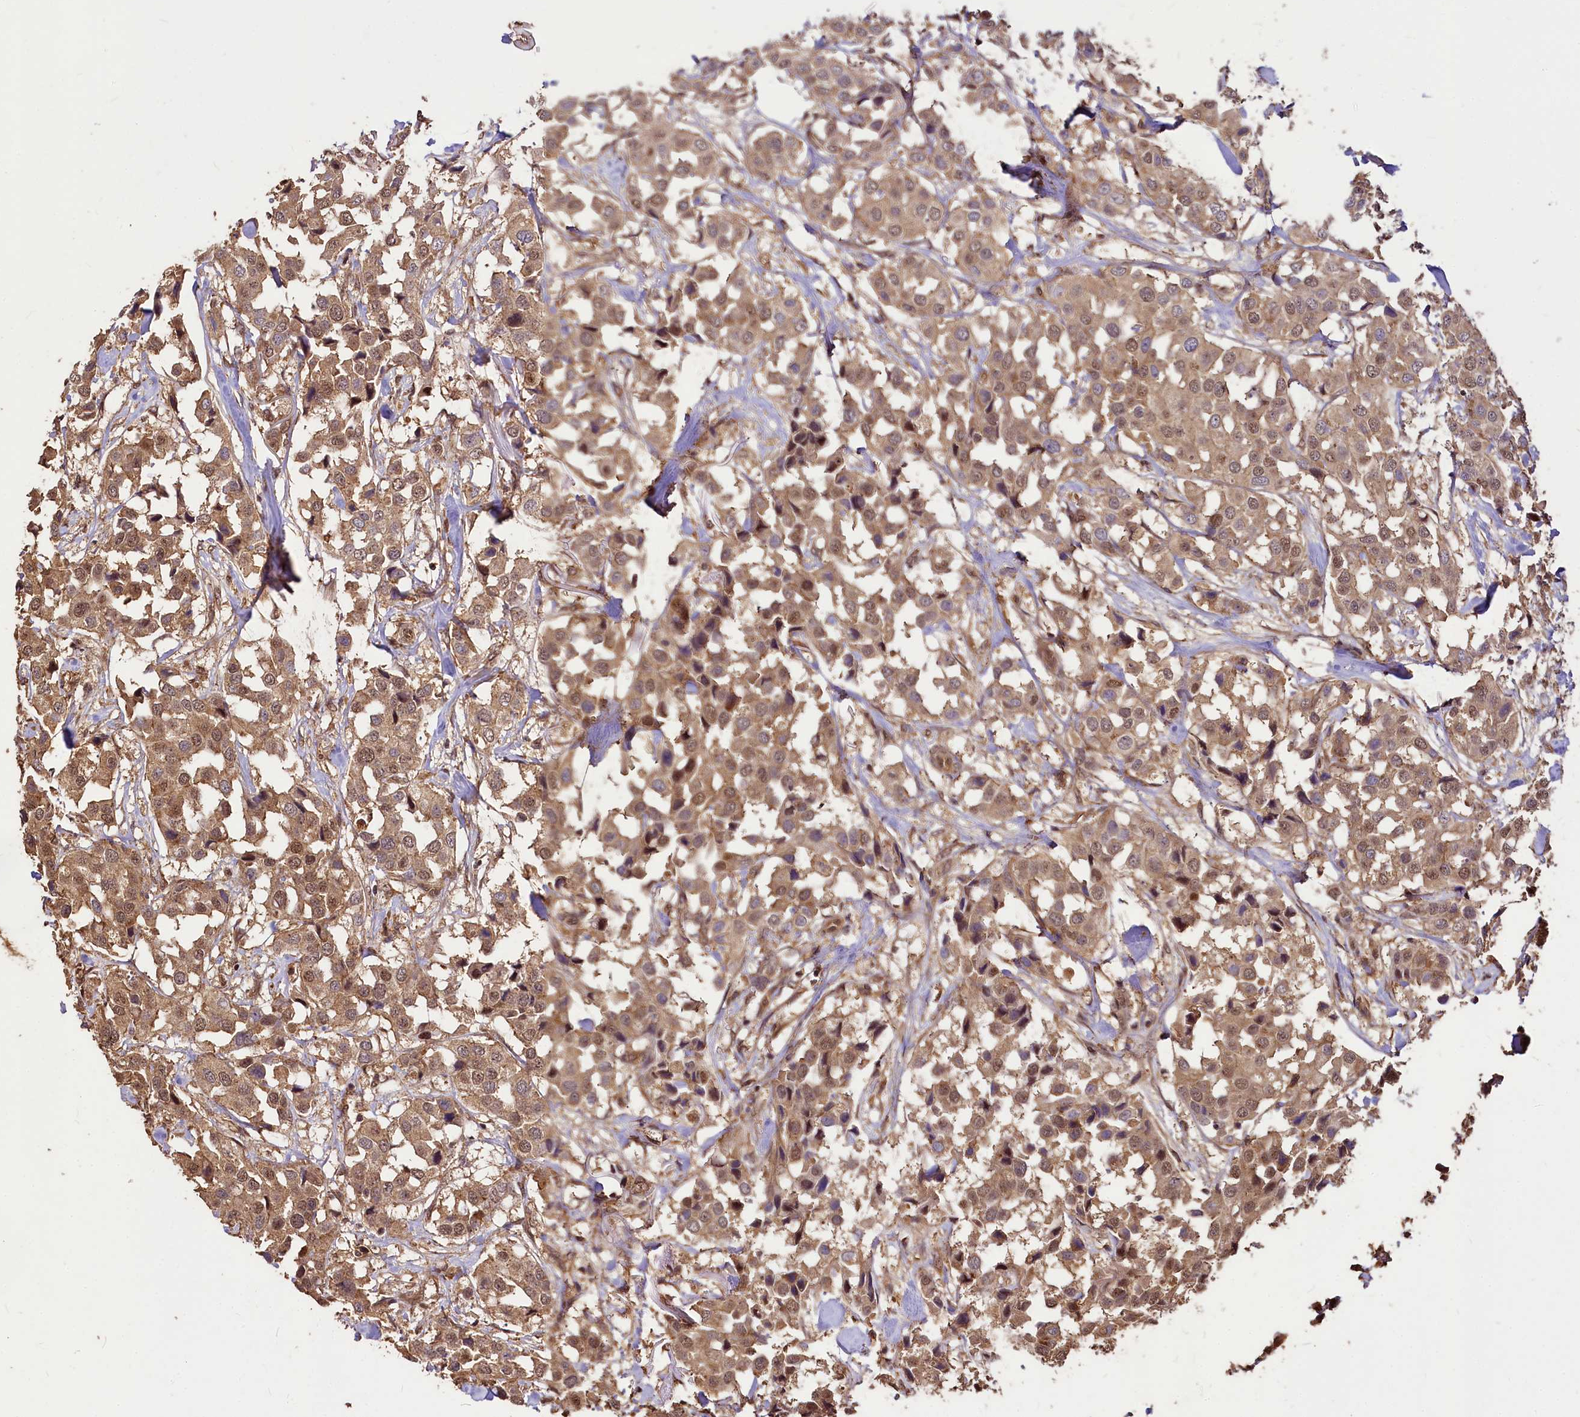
{"staining": {"intensity": "moderate", "quantity": ">75%", "location": "cytoplasmic/membranous,nuclear"}, "tissue": "breast cancer", "cell_type": "Tumor cells", "image_type": "cancer", "snomed": [{"axis": "morphology", "description": "Duct carcinoma"}, {"axis": "topography", "description": "Breast"}], "caption": "Breast cancer (intraductal carcinoma) tissue reveals moderate cytoplasmic/membranous and nuclear positivity in about >75% of tumor cells", "gene": "VPS51", "patient": {"sex": "female", "age": 80}}